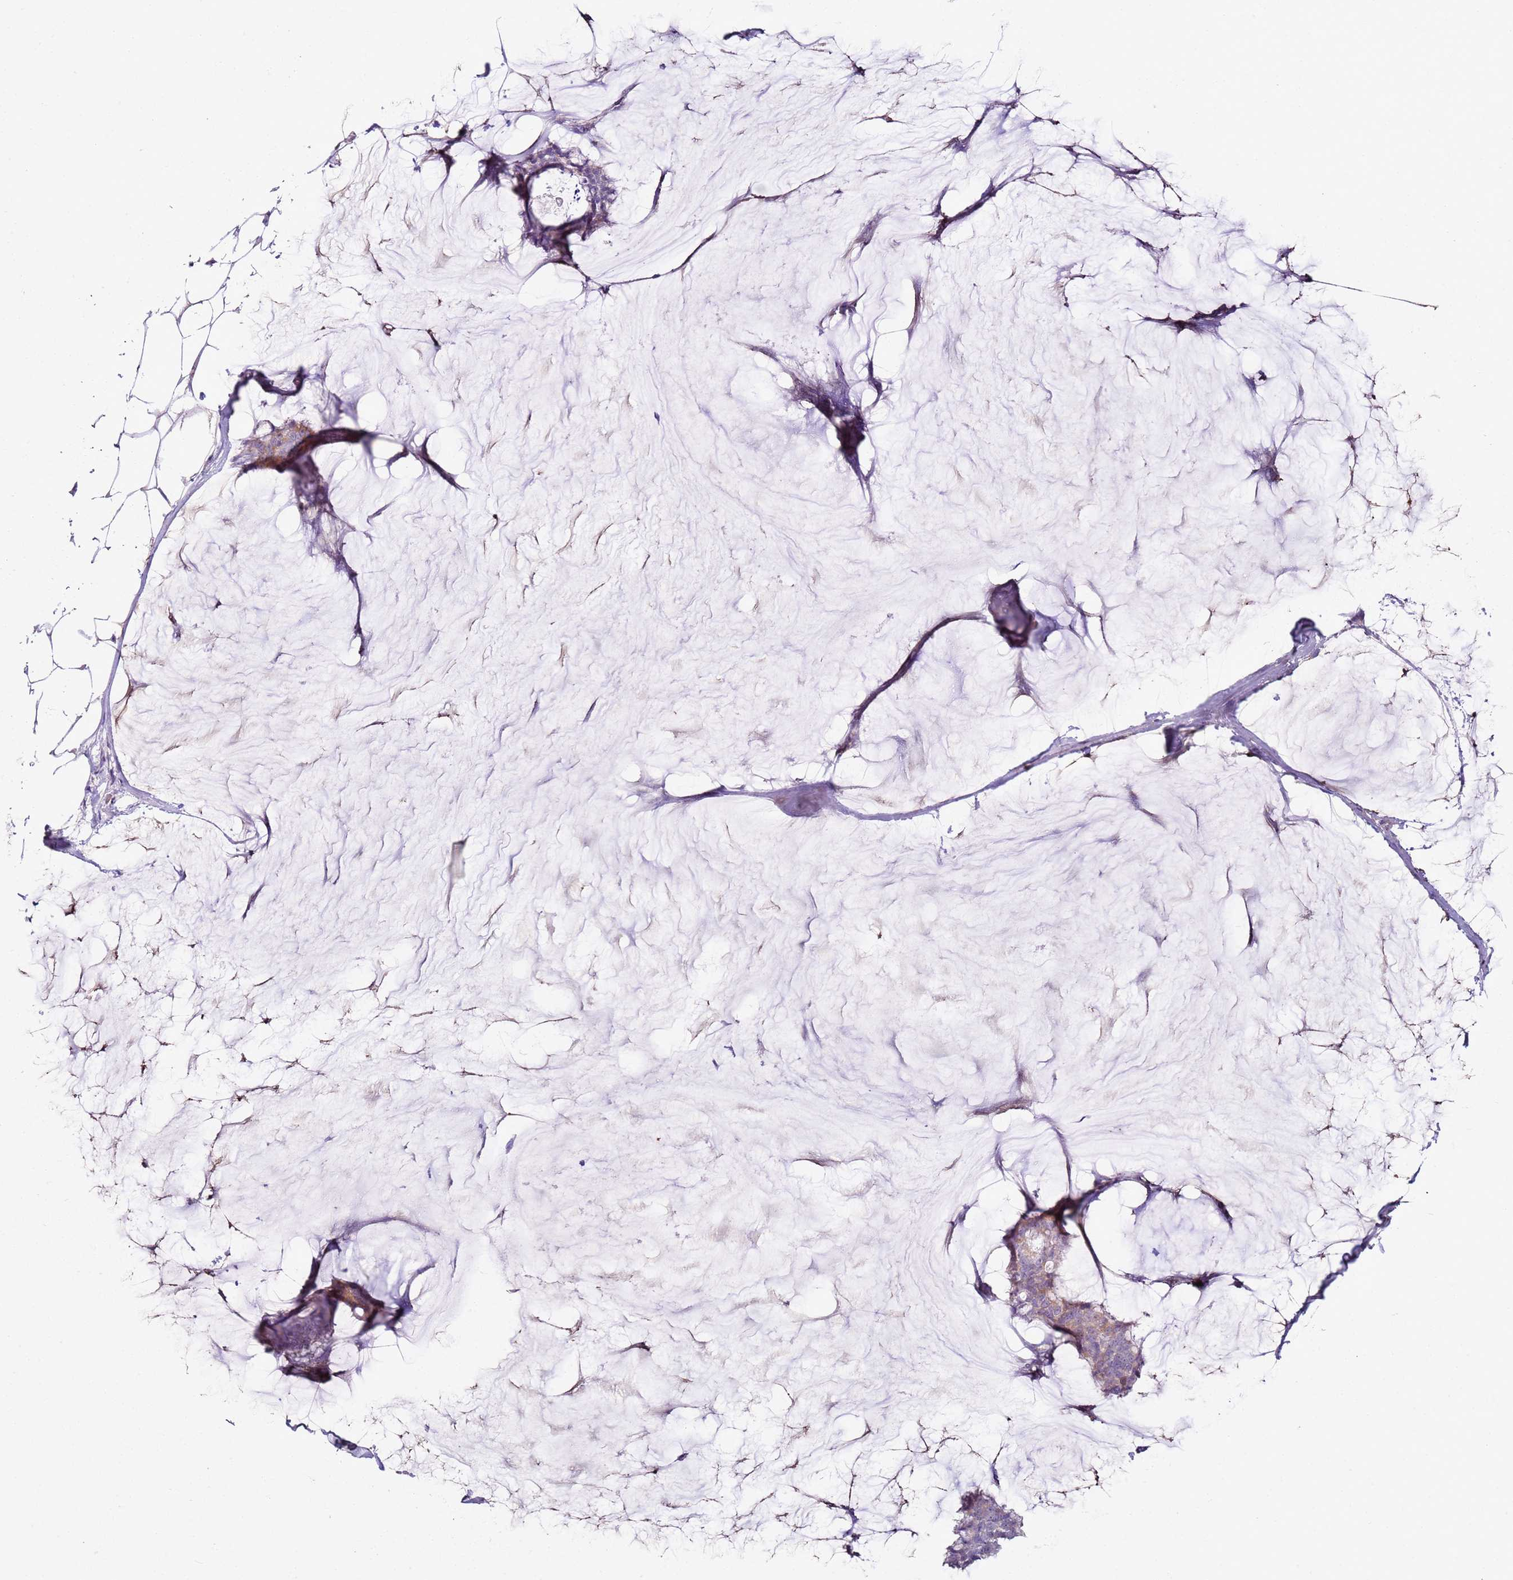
{"staining": {"intensity": "negative", "quantity": "none", "location": "none"}, "tissue": "breast cancer", "cell_type": "Tumor cells", "image_type": "cancer", "snomed": [{"axis": "morphology", "description": "Duct carcinoma"}, {"axis": "topography", "description": "Breast"}], "caption": "IHC photomicrograph of neoplastic tissue: human intraductal carcinoma (breast) stained with DAB (3,3'-diaminobenzidine) reveals no significant protein staining in tumor cells. Nuclei are stained in blue.", "gene": "HGD", "patient": {"sex": "female", "age": 93}}